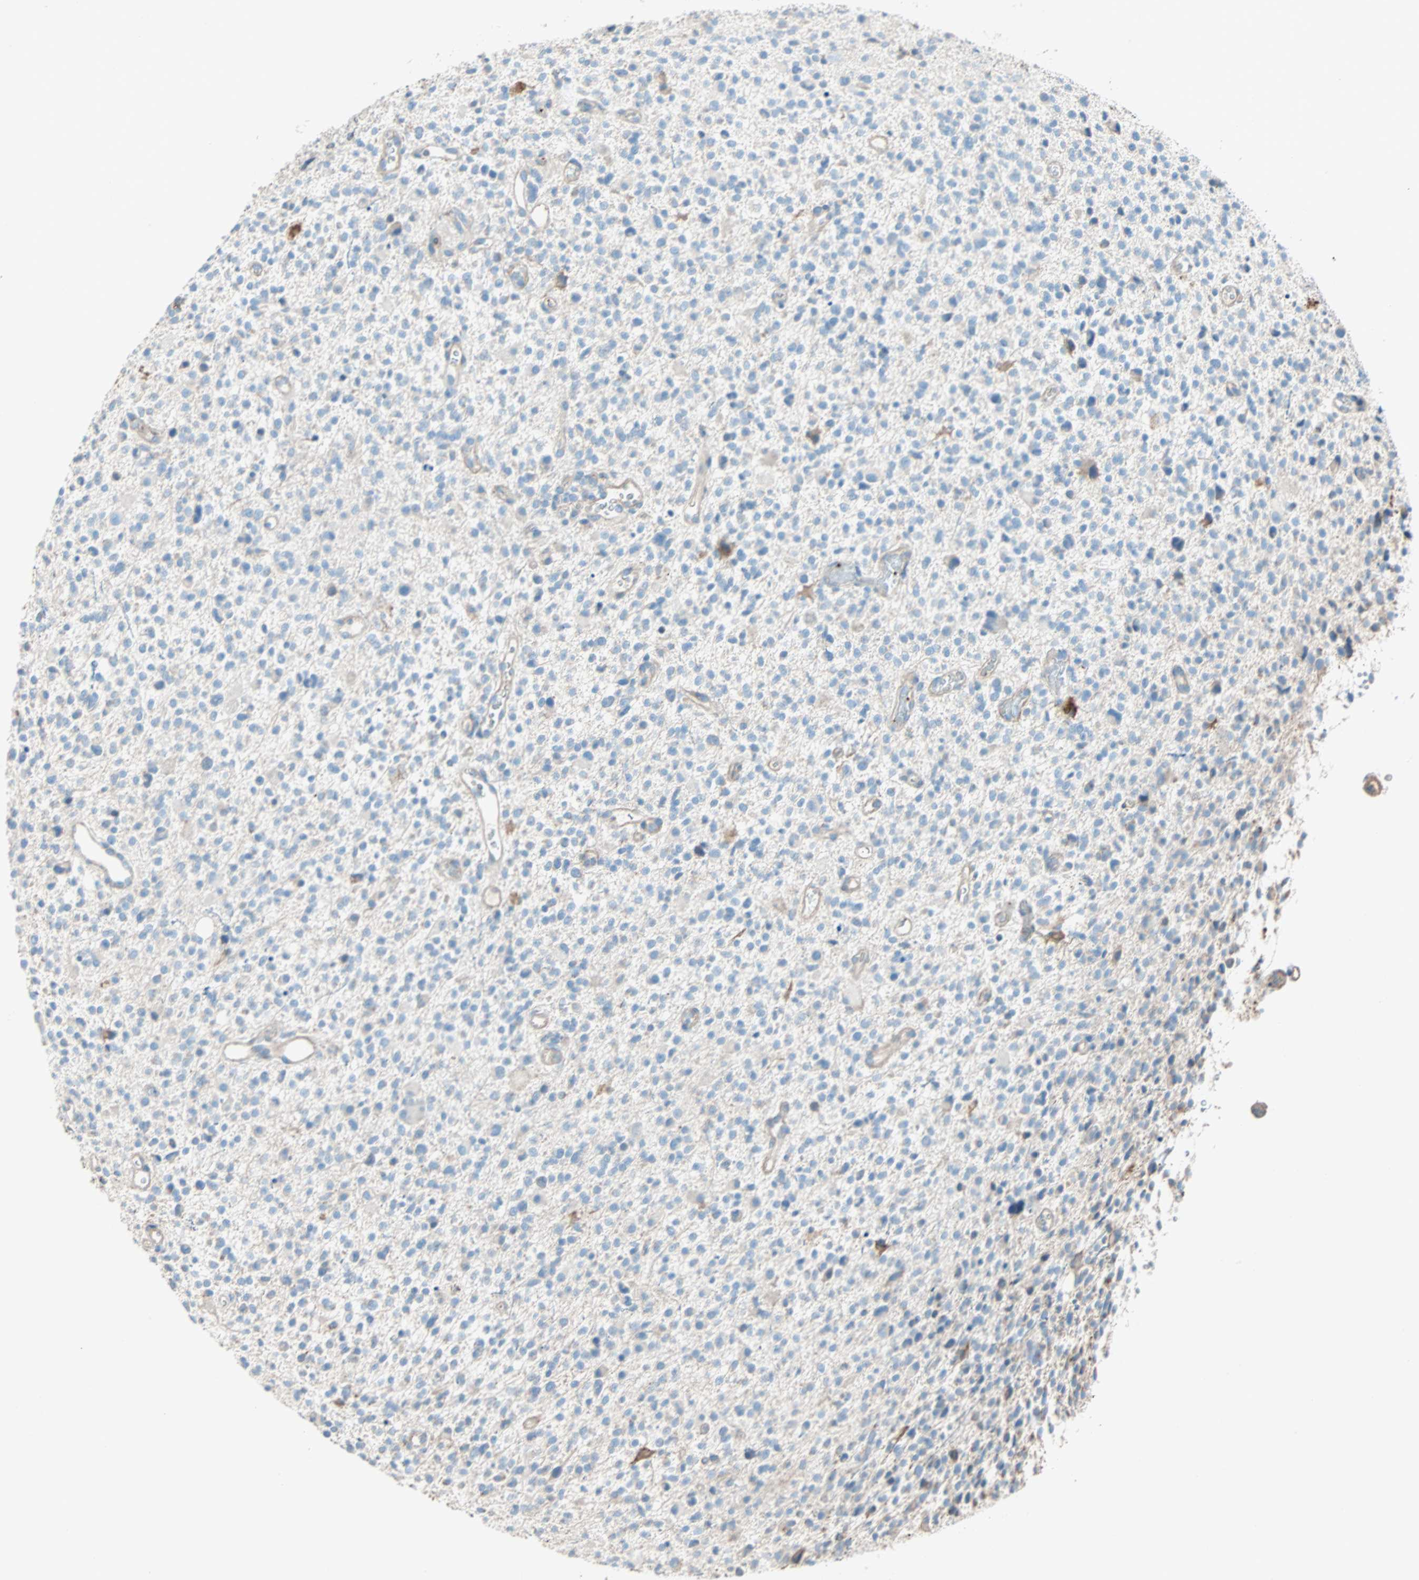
{"staining": {"intensity": "weak", "quantity": "25%-75%", "location": "cytoplasmic/membranous"}, "tissue": "glioma", "cell_type": "Tumor cells", "image_type": "cancer", "snomed": [{"axis": "morphology", "description": "Glioma, malignant, High grade"}, {"axis": "topography", "description": "Brain"}], "caption": "DAB immunohistochemical staining of malignant glioma (high-grade) shows weak cytoplasmic/membranous protein positivity in approximately 25%-75% of tumor cells. (Stains: DAB (3,3'-diaminobenzidine) in brown, nuclei in blue, Microscopy: brightfield microscopy at high magnification).", "gene": "LY6G6F", "patient": {"sex": "male", "age": 48}}